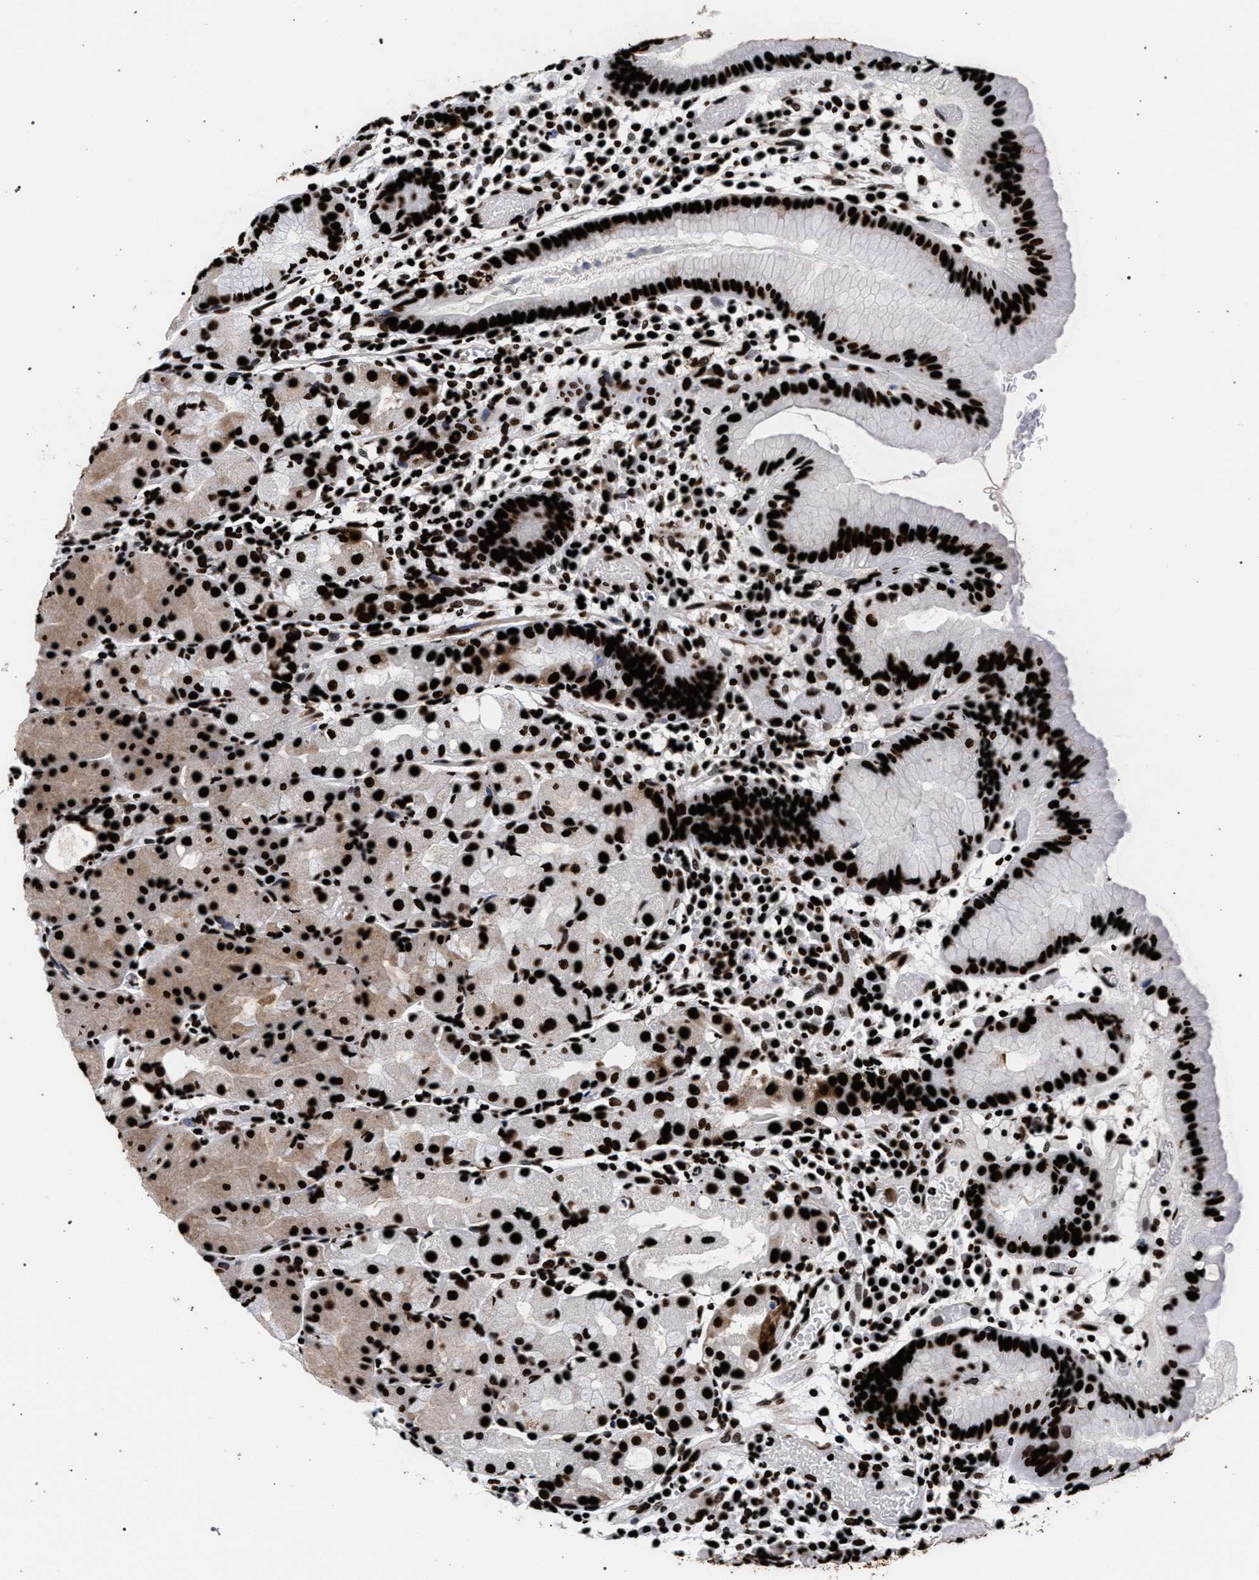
{"staining": {"intensity": "strong", "quantity": ">75%", "location": "nuclear"}, "tissue": "stomach", "cell_type": "Glandular cells", "image_type": "normal", "snomed": [{"axis": "morphology", "description": "Normal tissue, NOS"}, {"axis": "topography", "description": "Stomach"}, {"axis": "topography", "description": "Stomach, lower"}], "caption": "This histopathology image exhibits IHC staining of benign stomach, with high strong nuclear positivity in approximately >75% of glandular cells.", "gene": "HNRNPA1", "patient": {"sex": "female", "age": 75}}